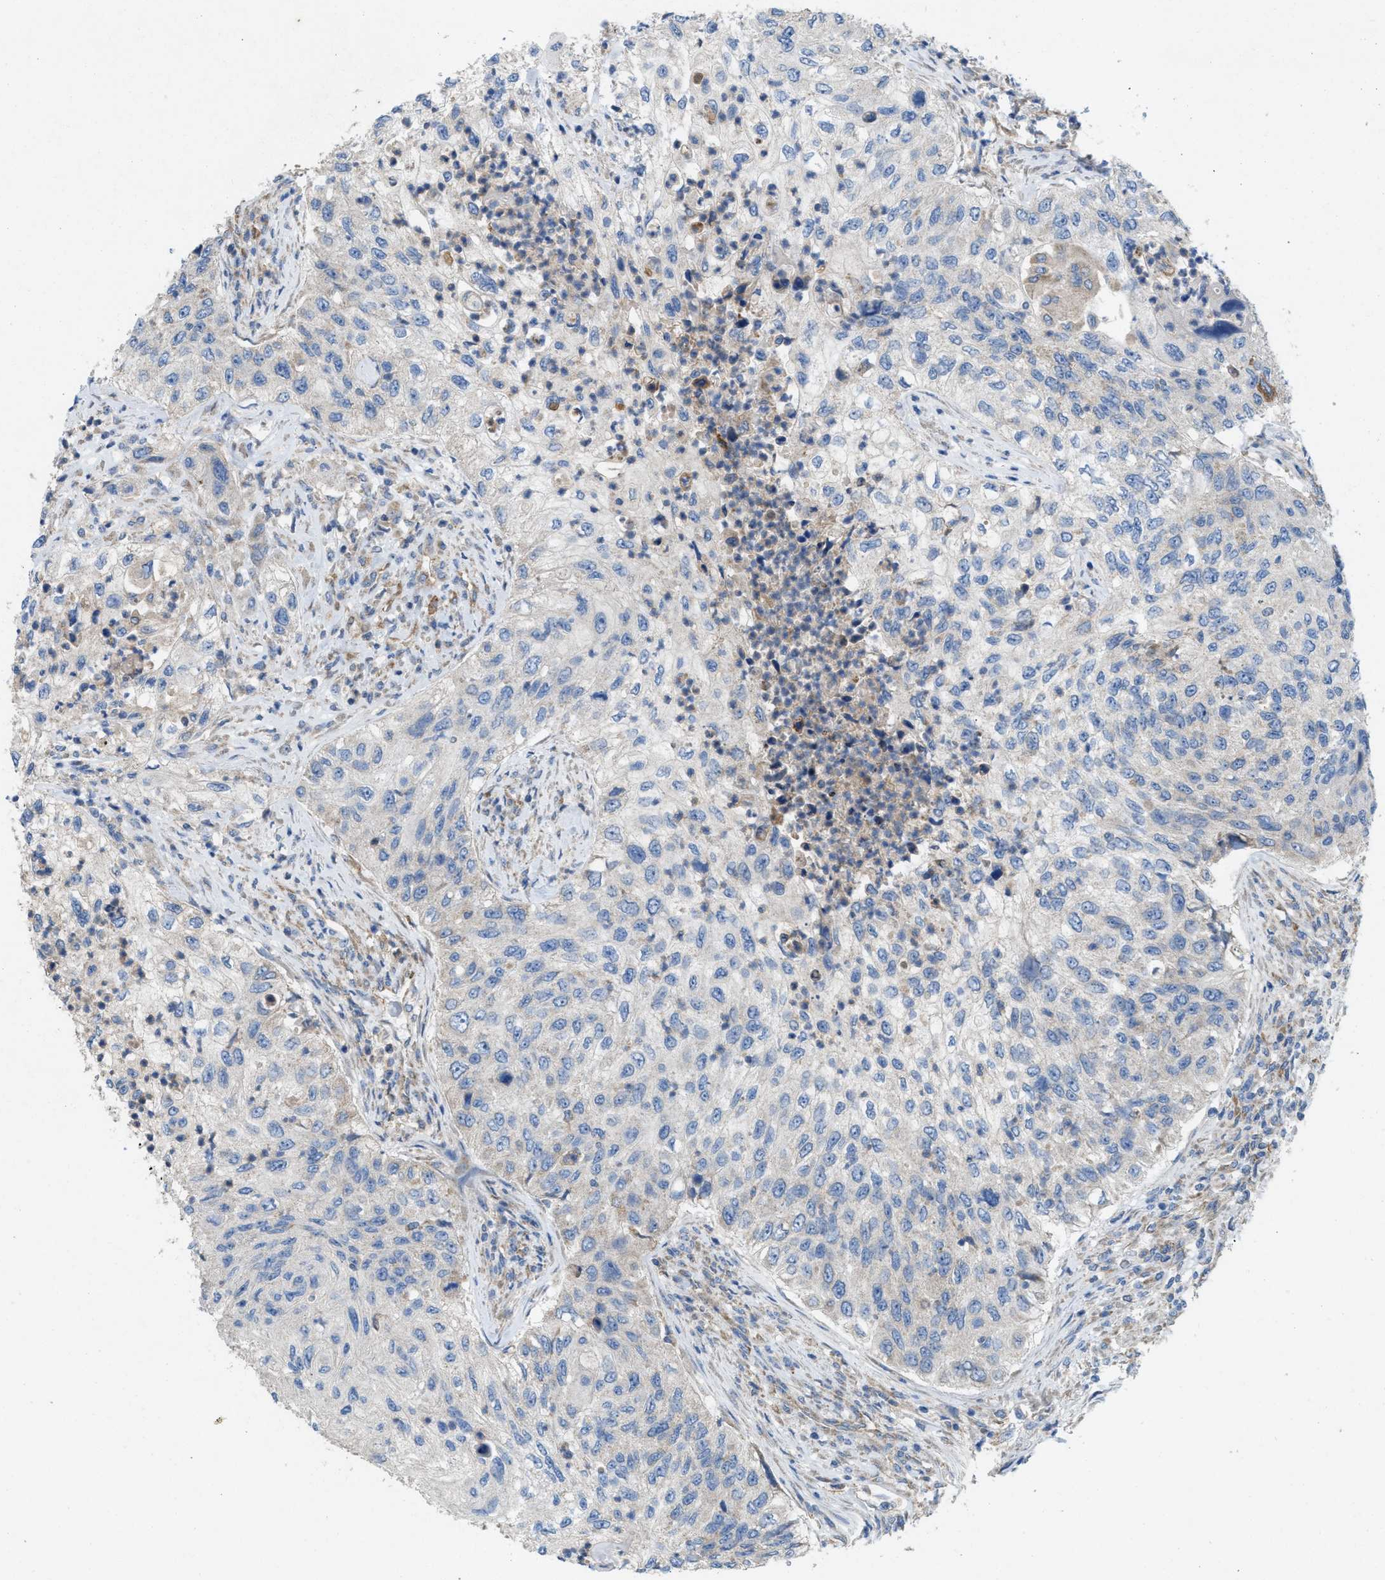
{"staining": {"intensity": "negative", "quantity": "none", "location": "none"}, "tissue": "urothelial cancer", "cell_type": "Tumor cells", "image_type": "cancer", "snomed": [{"axis": "morphology", "description": "Urothelial carcinoma, High grade"}, {"axis": "topography", "description": "Urinary bladder"}], "caption": "The photomicrograph shows no staining of tumor cells in urothelial carcinoma (high-grade).", "gene": "DYNC2I1", "patient": {"sex": "female", "age": 60}}